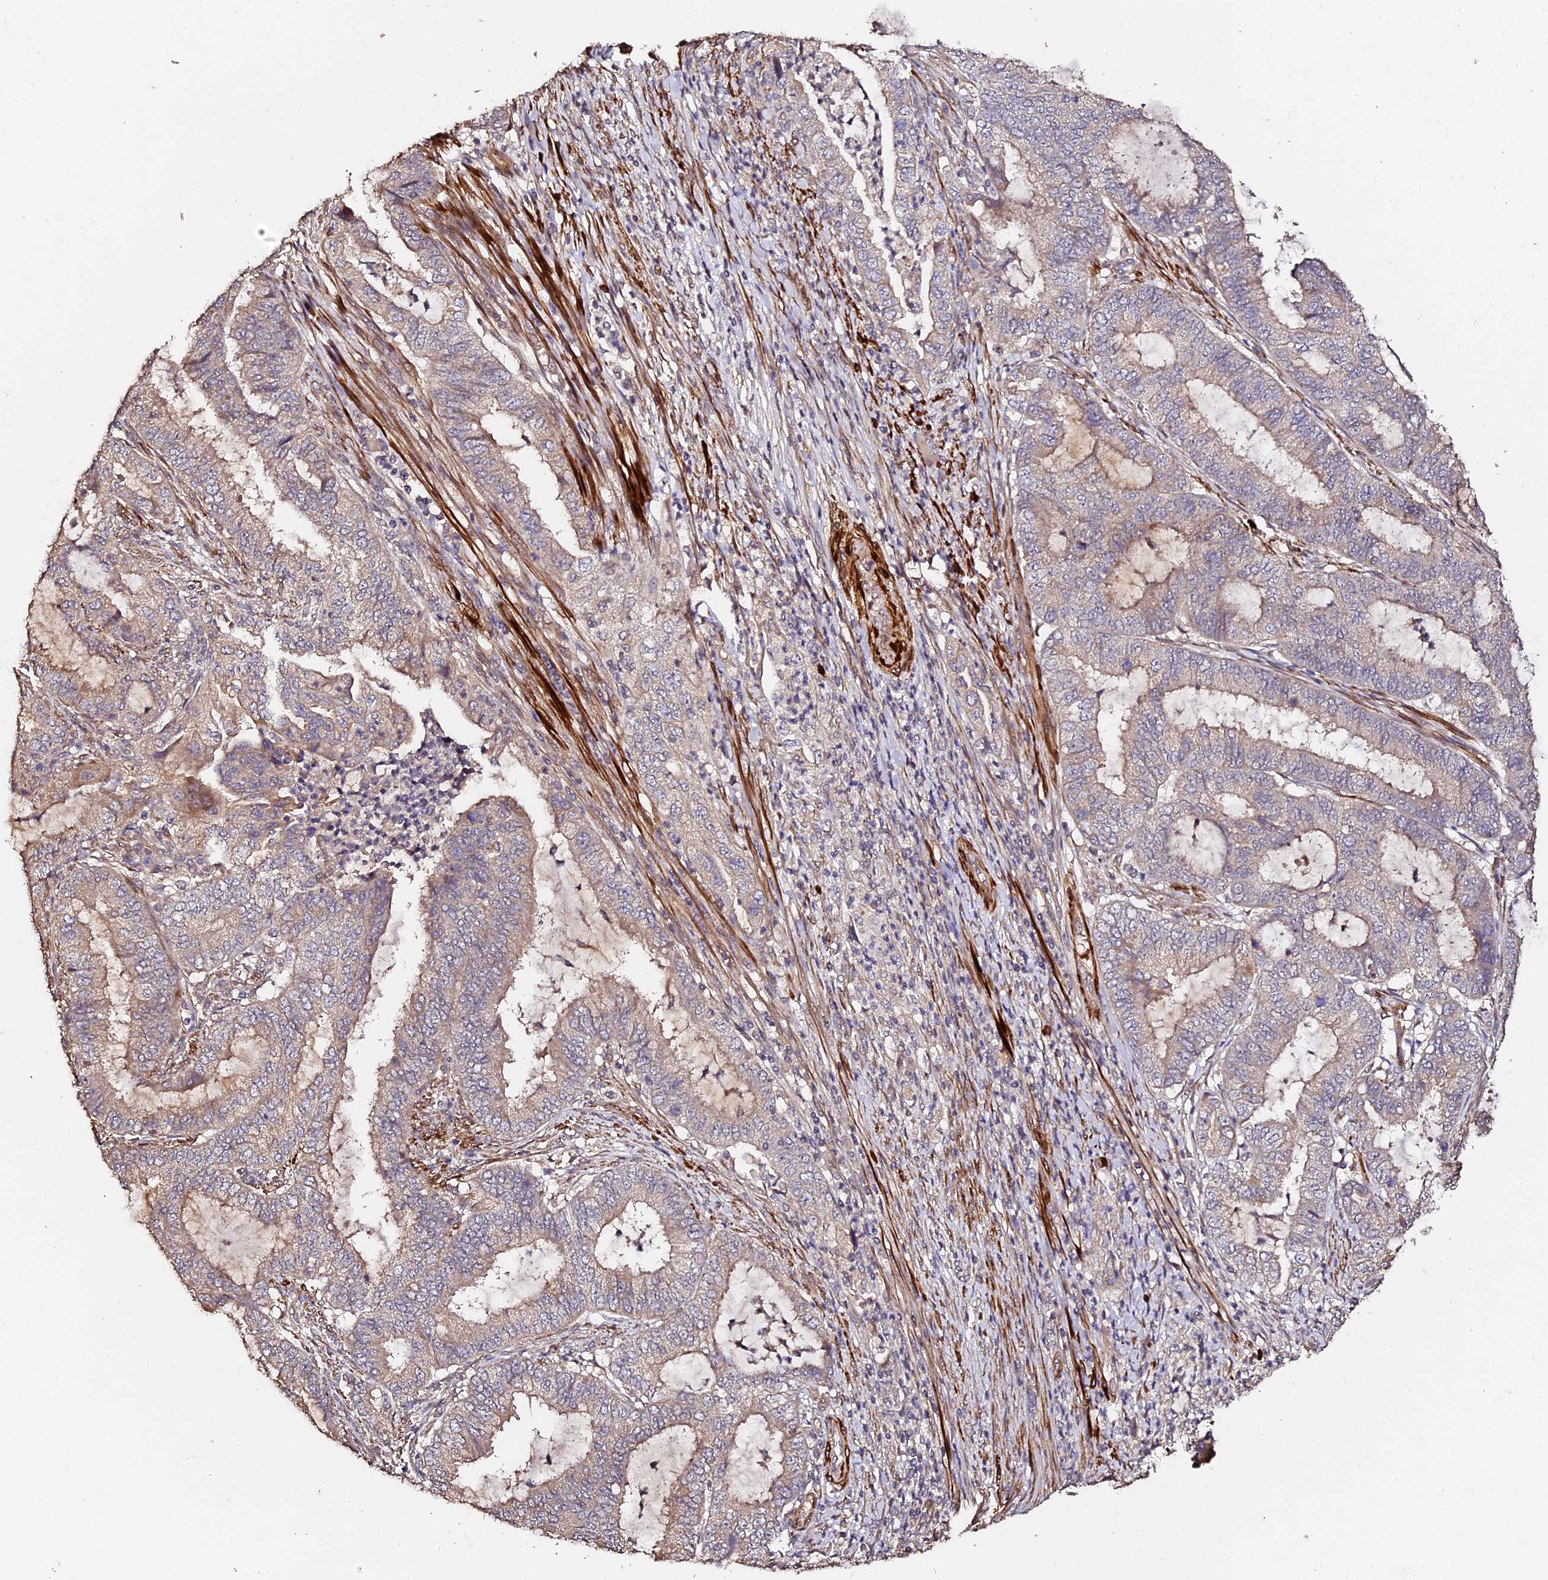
{"staining": {"intensity": "weak", "quantity": "25%-75%", "location": "cytoplasmic/membranous"}, "tissue": "endometrial cancer", "cell_type": "Tumor cells", "image_type": "cancer", "snomed": [{"axis": "morphology", "description": "Adenocarcinoma, NOS"}, {"axis": "topography", "description": "Endometrium"}], "caption": "This is a photomicrograph of immunohistochemistry staining of endometrial adenocarcinoma, which shows weak staining in the cytoplasmic/membranous of tumor cells.", "gene": "TDO2", "patient": {"sex": "female", "age": 51}}